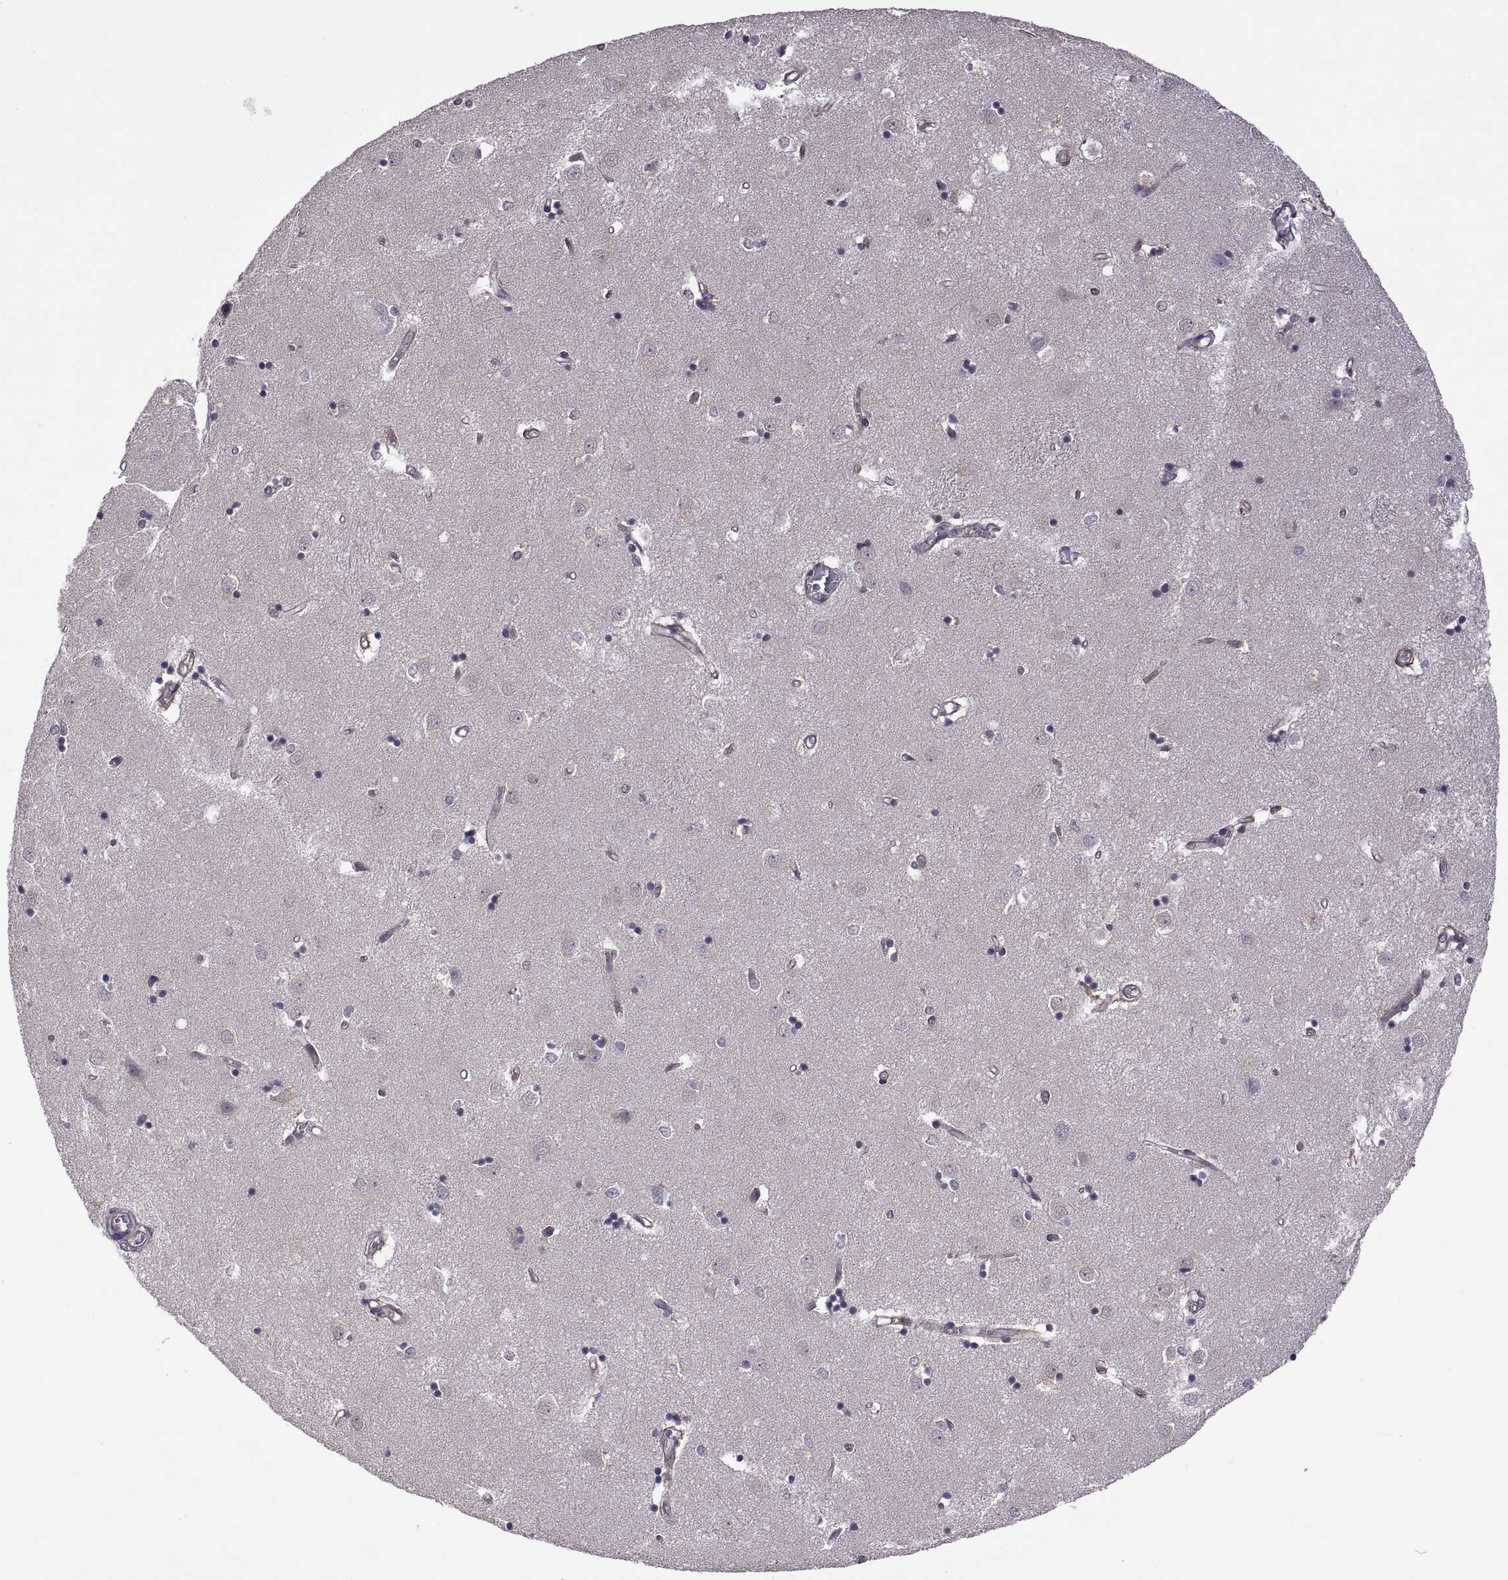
{"staining": {"intensity": "negative", "quantity": "none", "location": "none"}, "tissue": "caudate", "cell_type": "Glial cells", "image_type": "normal", "snomed": [{"axis": "morphology", "description": "Normal tissue, NOS"}, {"axis": "topography", "description": "Lateral ventricle wall"}], "caption": "The IHC photomicrograph has no significant staining in glial cells of caudate. Nuclei are stained in blue.", "gene": "LAMA1", "patient": {"sex": "male", "age": 54}}